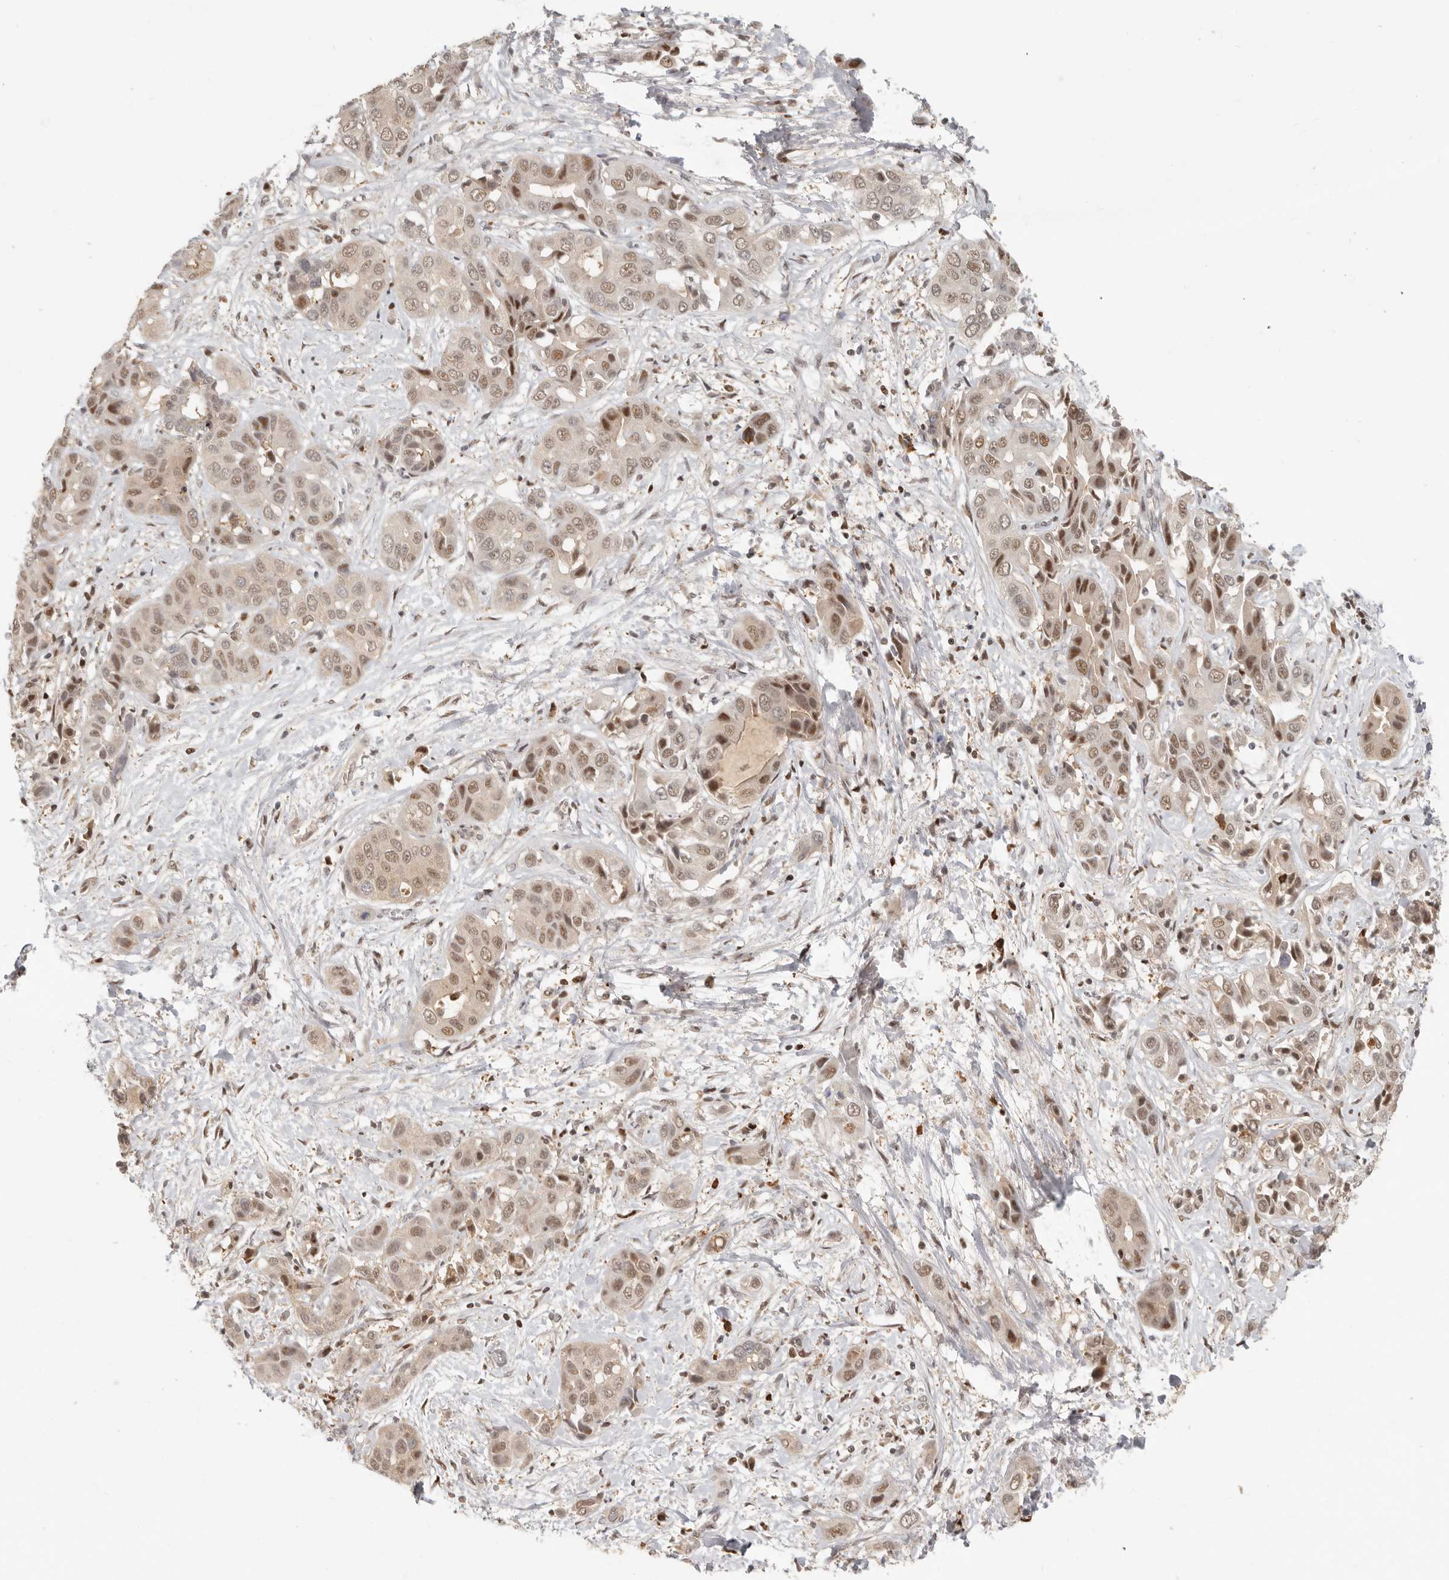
{"staining": {"intensity": "moderate", "quantity": ">75%", "location": "nuclear"}, "tissue": "liver cancer", "cell_type": "Tumor cells", "image_type": "cancer", "snomed": [{"axis": "morphology", "description": "Cholangiocarcinoma"}, {"axis": "topography", "description": "Liver"}], "caption": "IHC micrograph of cholangiocarcinoma (liver) stained for a protein (brown), which demonstrates medium levels of moderate nuclear staining in approximately >75% of tumor cells.", "gene": "PSMA5", "patient": {"sex": "female", "age": 52}}